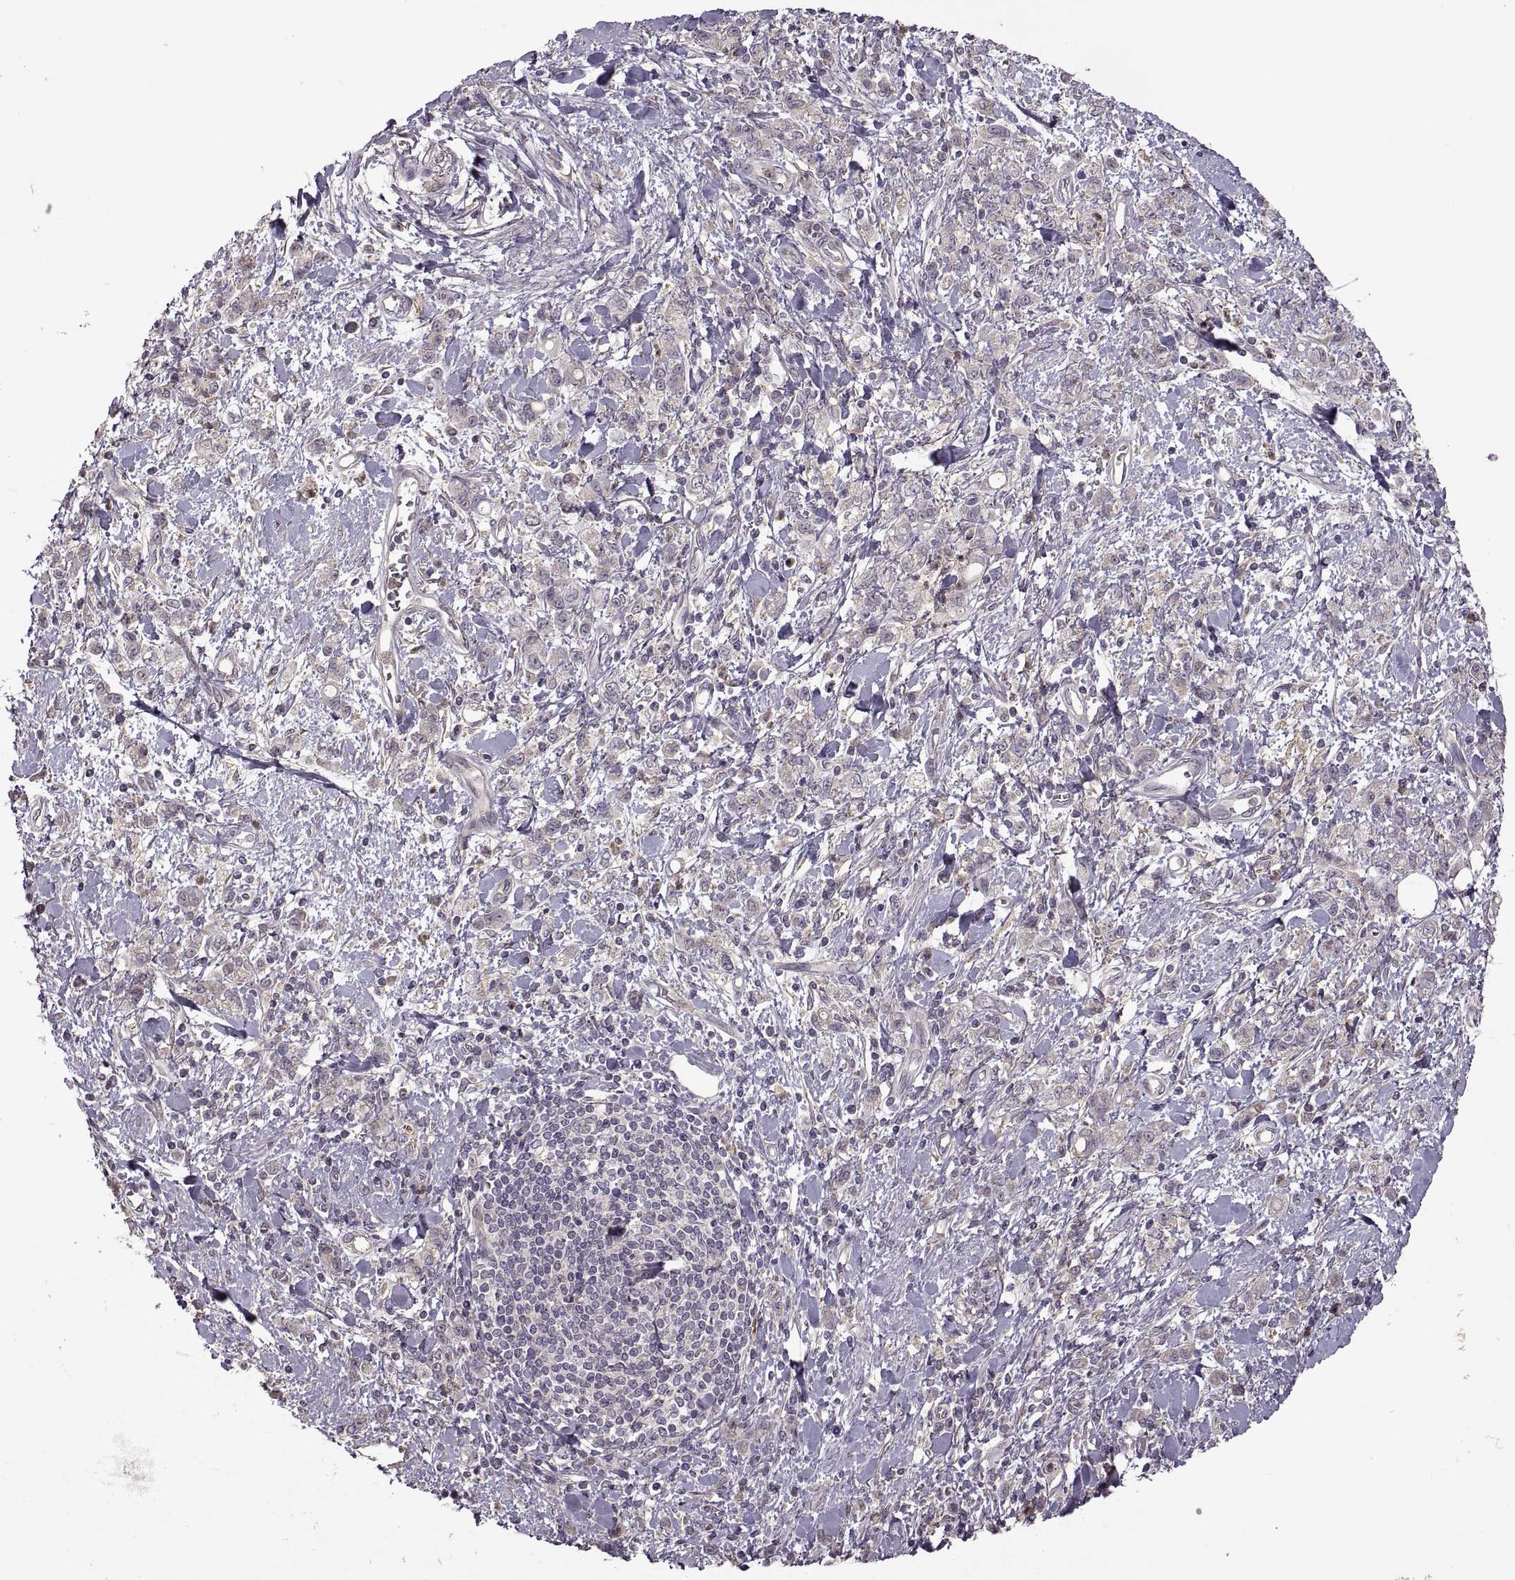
{"staining": {"intensity": "negative", "quantity": "none", "location": "none"}, "tissue": "stomach cancer", "cell_type": "Tumor cells", "image_type": "cancer", "snomed": [{"axis": "morphology", "description": "Adenocarcinoma, NOS"}, {"axis": "topography", "description": "Stomach"}], "caption": "High power microscopy image of an immunohistochemistry histopathology image of stomach cancer, revealing no significant positivity in tumor cells. The staining was performed using DAB (3,3'-diaminobenzidine) to visualize the protein expression in brown, while the nuclei were stained in blue with hematoxylin (Magnification: 20x).", "gene": "PIERCE1", "patient": {"sex": "male", "age": 77}}